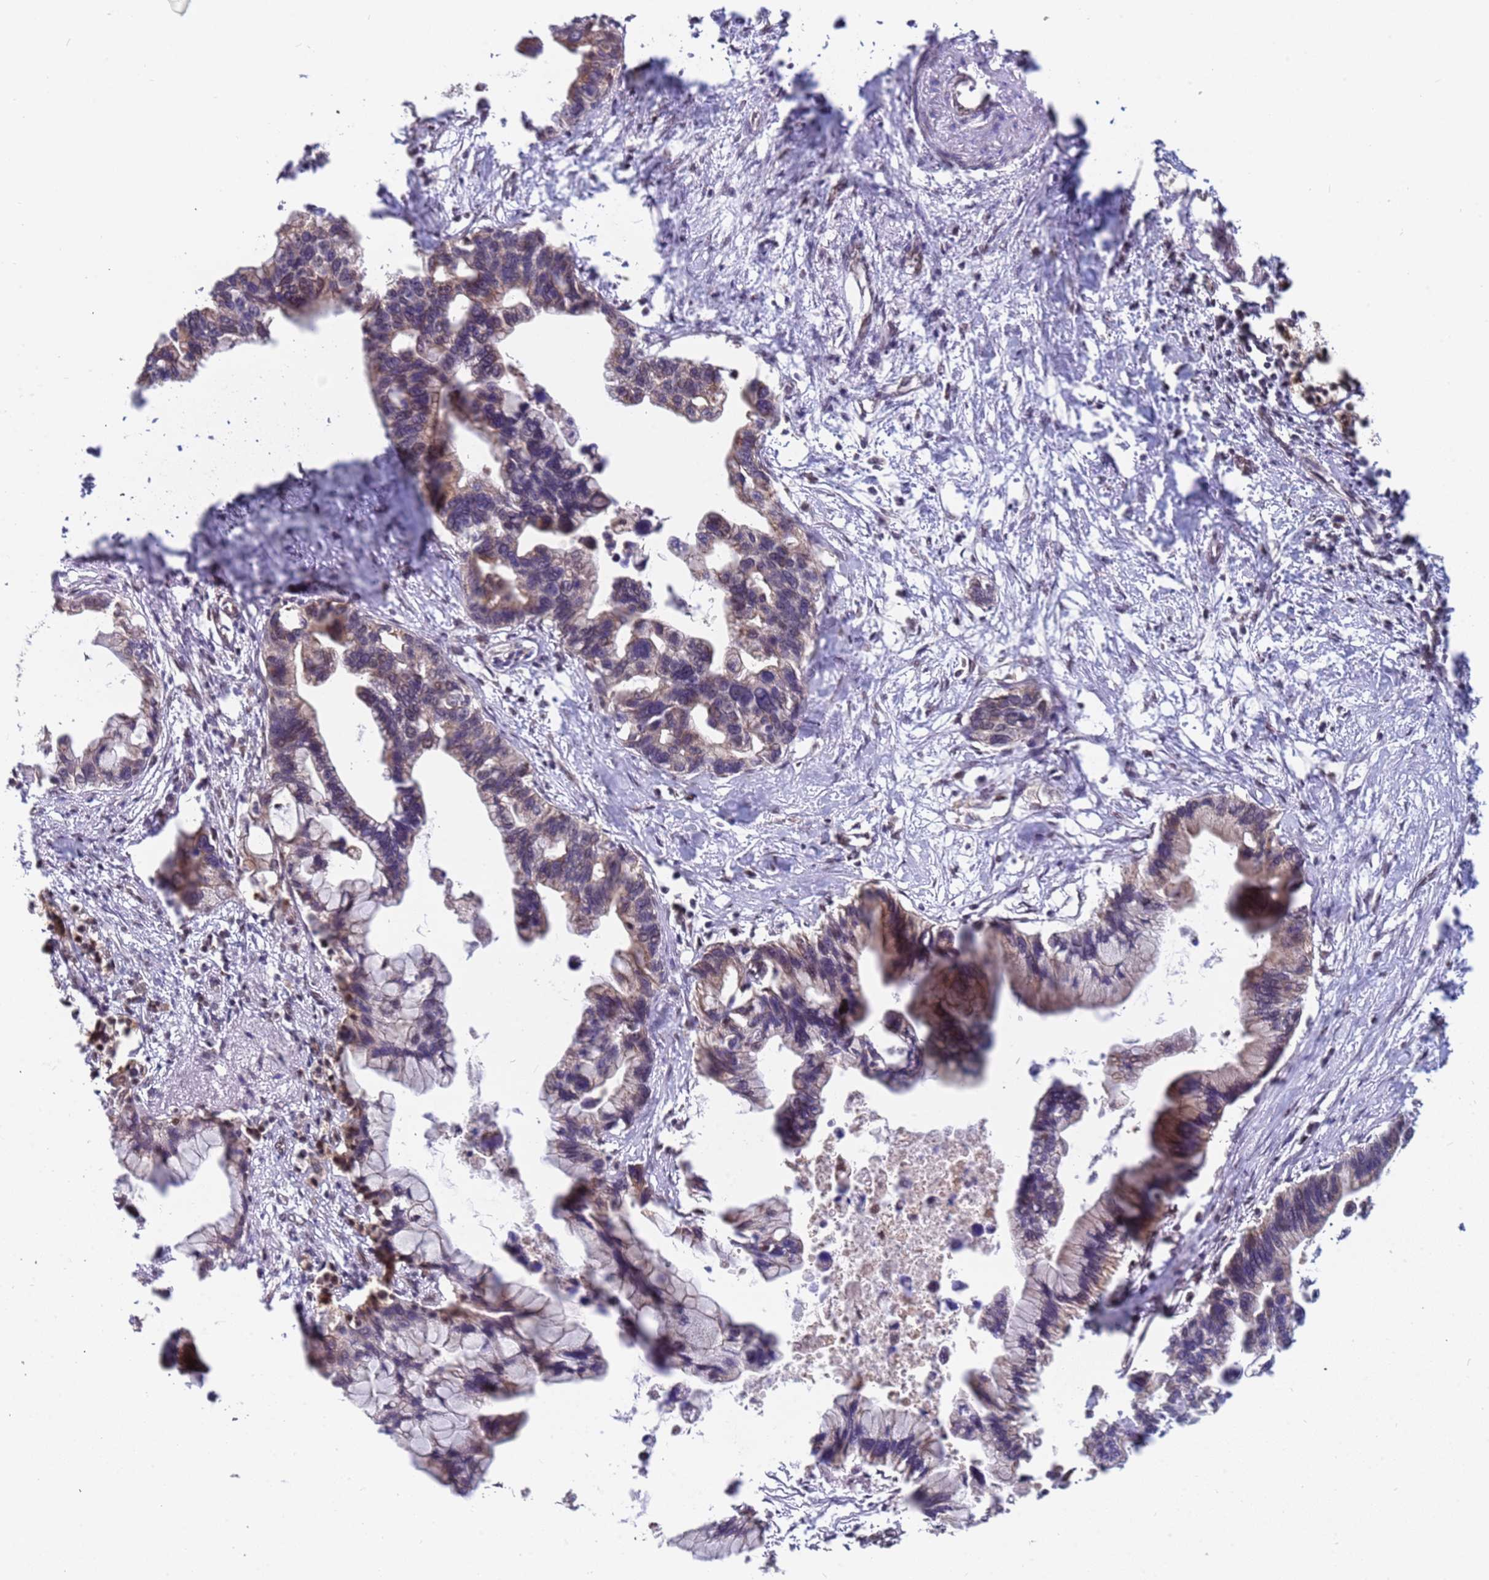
{"staining": {"intensity": "moderate", "quantity": "<25%", "location": "cytoplasmic/membranous,nuclear"}, "tissue": "pancreatic cancer", "cell_type": "Tumor cells", "image_type": "cancer", "snomed": [{"axis": "morphology", "description": "Adenocarcinoma, NOS"}, {"axis": "topography", "description": "Pancreas"}], "caption": "A brown stain shows moderate cytoplasmic/membranous and nuclear expression of a protein in human adenocarcinoma (pancreatic) tumor cells. (DAB IHC with brightfield microscopy, high magnification).", "gene": "DENND2B", "patient": {"sex": "female", "age": 83}}